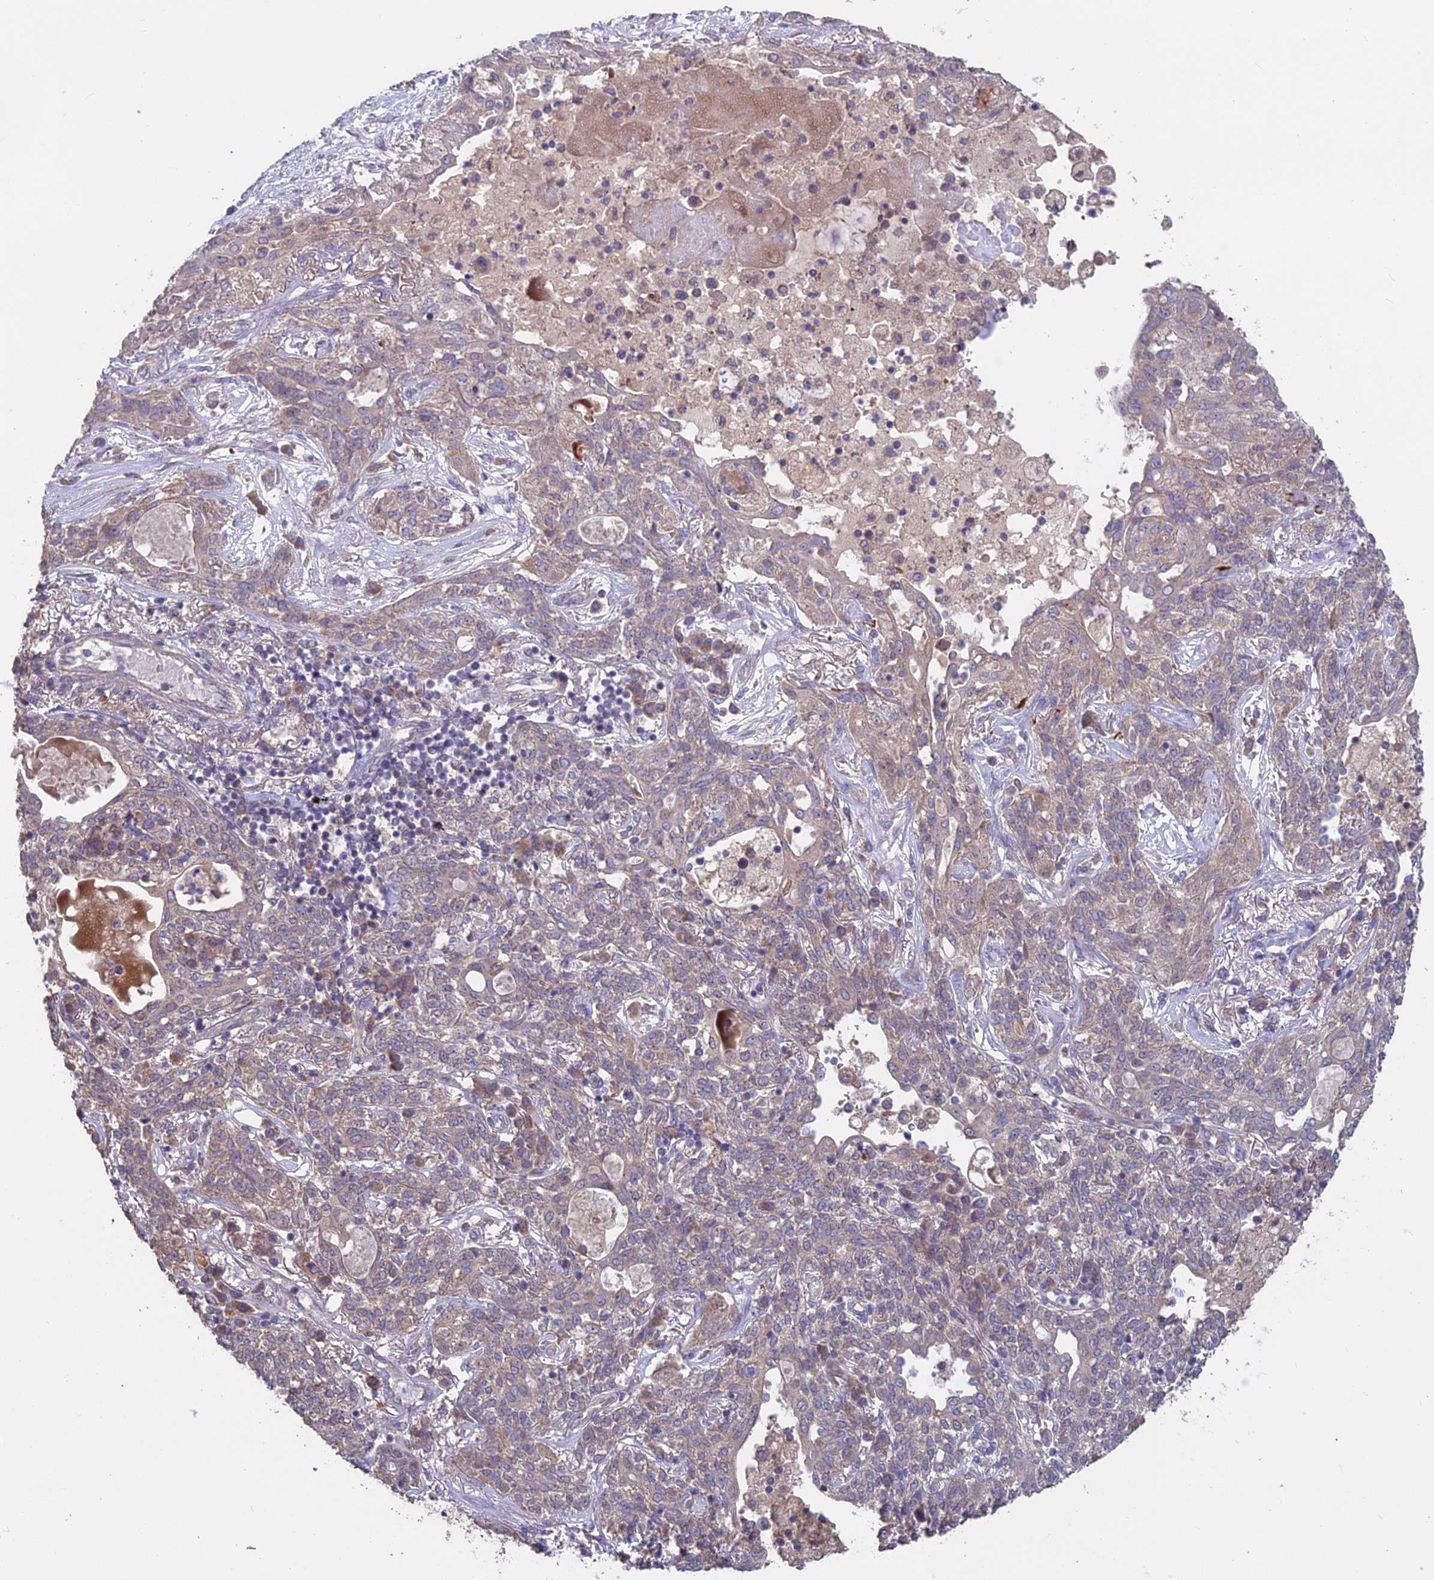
{"staining": {"intensity": "weak", "quantity": "25%-75%", "location": "cytoplasmic/membranous"}, "tissue": "lung cancer", "cell_type": "Tumor cells", "image_type": "cancer", "snomed": [{"axis": "morphology", "description": "Squamous cell carcinoma, NOS"}, {"axis": "topography", "description": "Lung"}], "caption": "IHC of lung cancer (squamous cell carcinoma) shows low levels of weak cytoplasmic/membranous staining in about 25%-75% of tumor cells. The staining was performed using DAB, with brown indicating positive protein expression. Nuclei are stained blue with hematoxylin.", "gene": "SHISA5", "patient": {"sex": "female", "age": 70}}